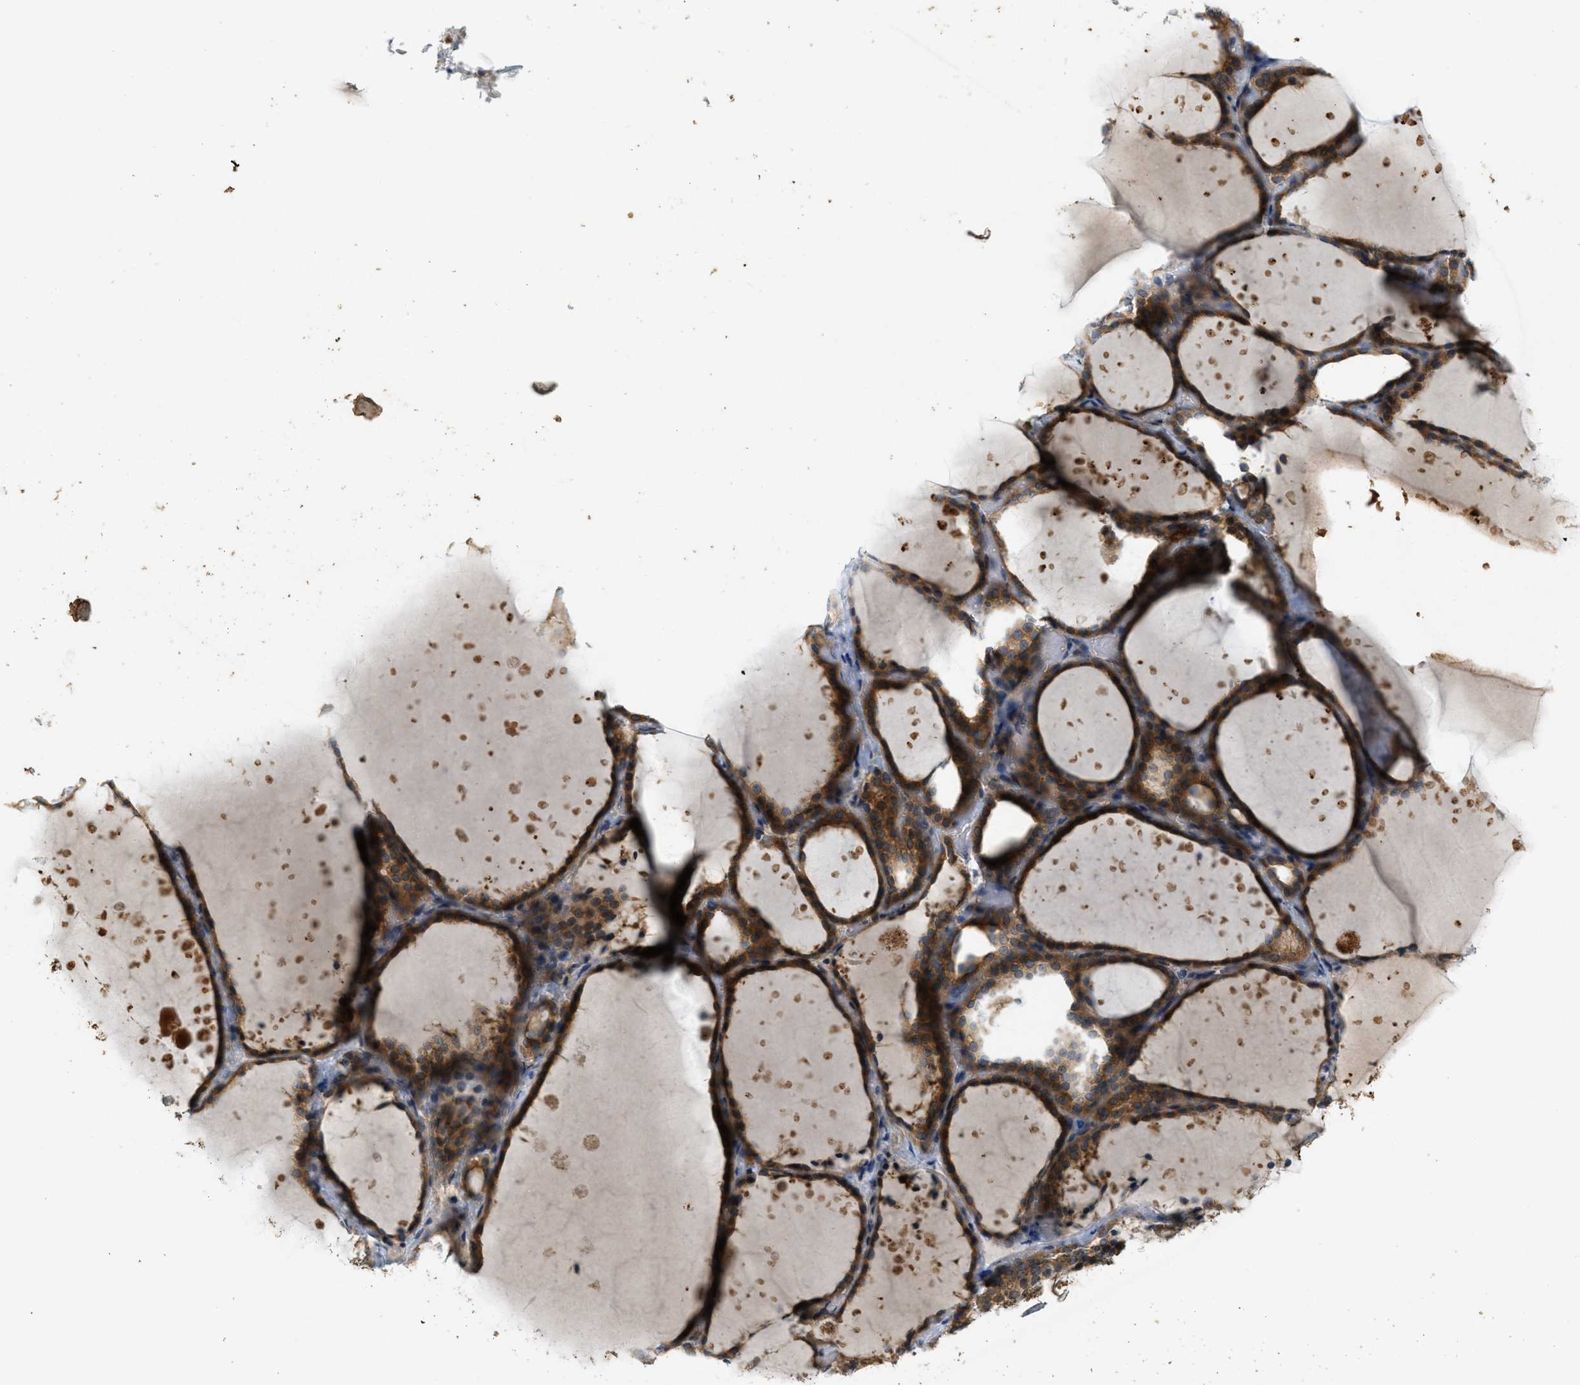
{"staining": {"intensity": "strong", "quantity": ">75%", "location": "cytoplasmic/membranous,nuclear"}, "tissue": "thyroid gland", "cell_type": "Glandular cells", "image_type": "normal", "snomed": [{"axis": "morphology", "description": "Normal tissue, NOS"}, {"axis": "topography", "description": "Thyroid gland"}], "caption": "Immunohistochemical staining of normal human thyroid gland demonstrates strong cytoplasmic/membranous,nuclear protein positivity in approximately >75% of glandular cells. Nuclei are stained in blue.", "gene": "SIGMAR1", "patient": {"sex": "female", "age": 44}}